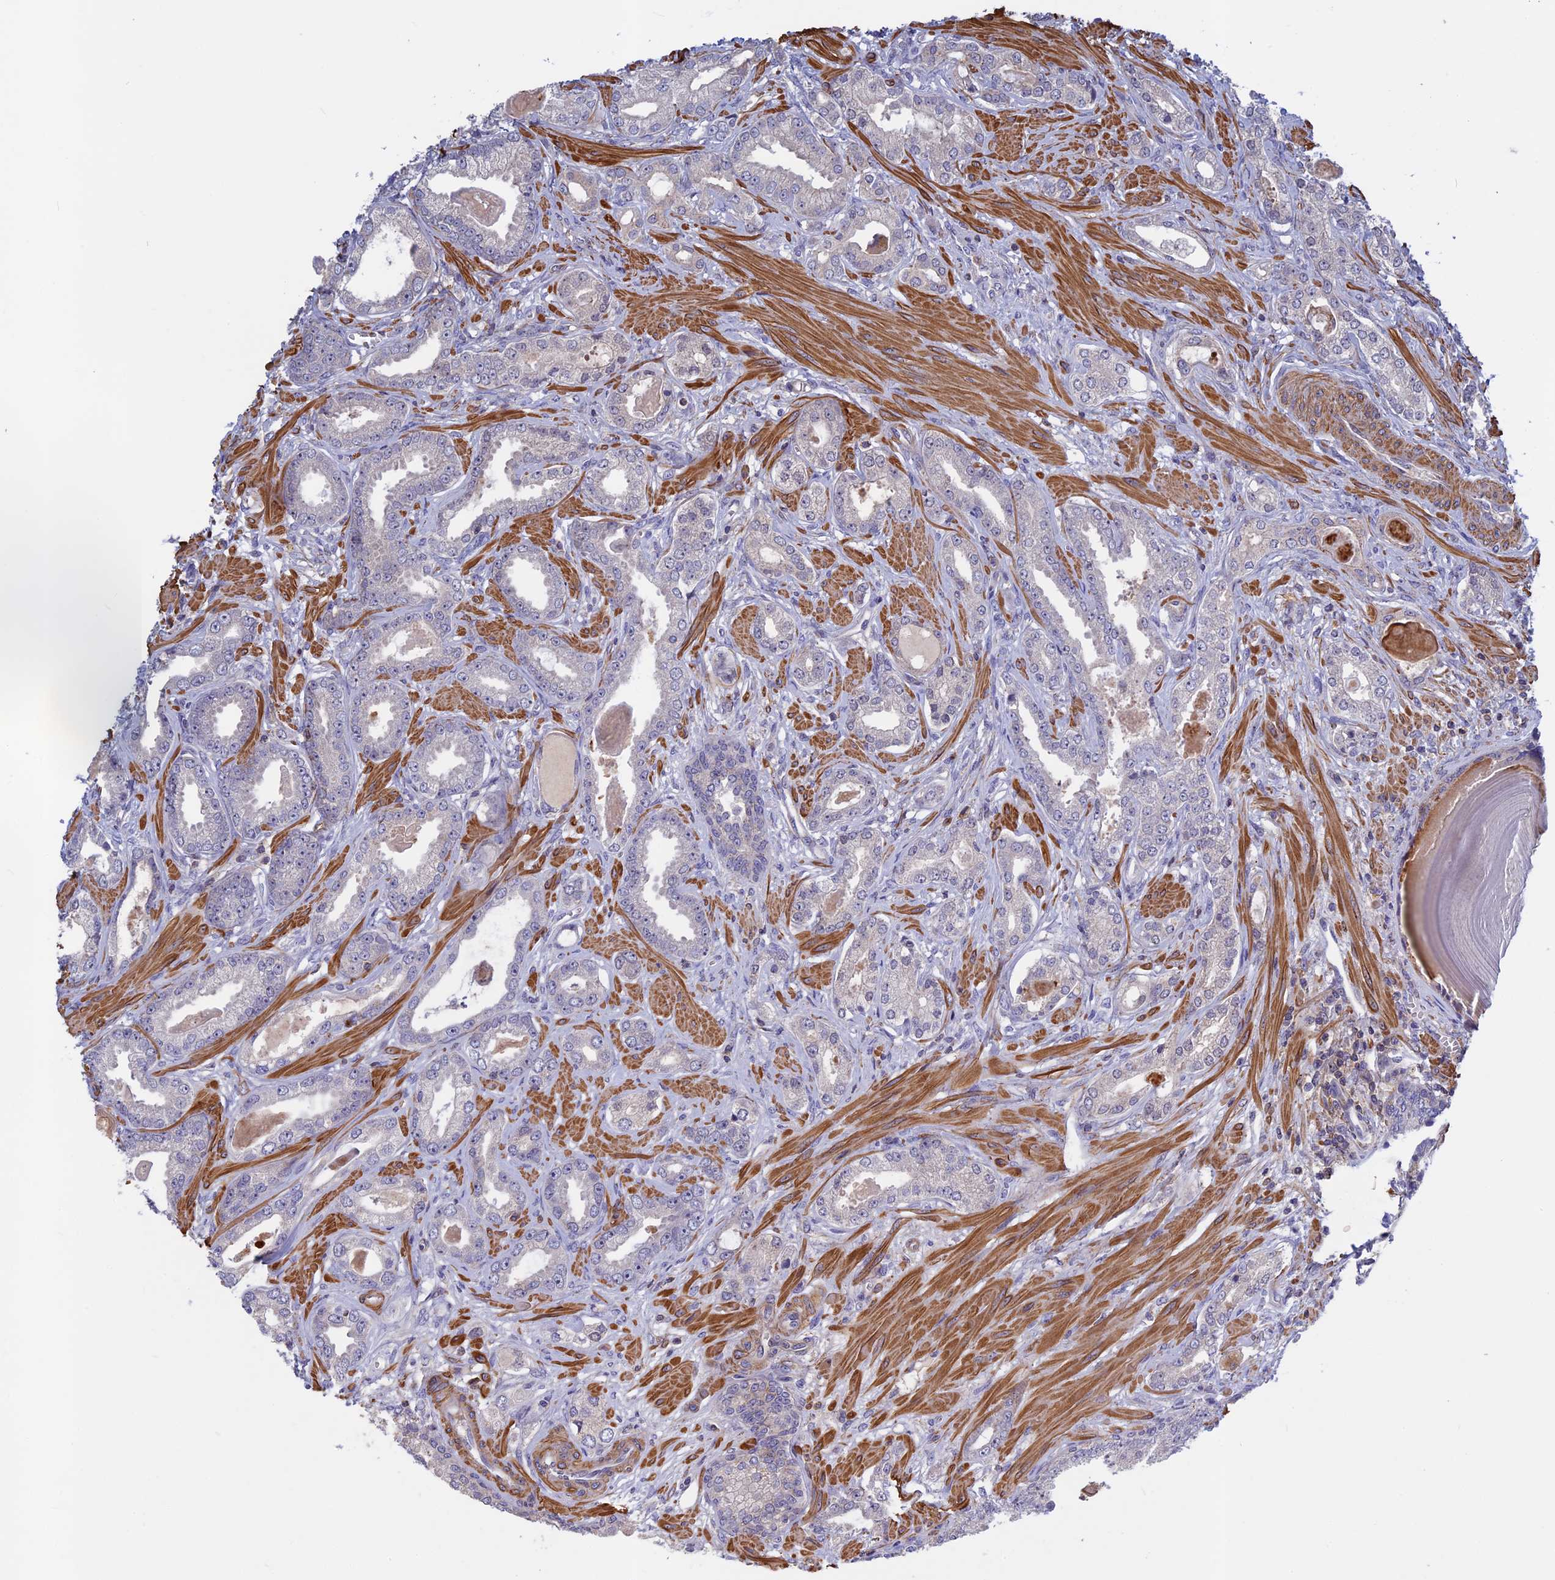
{"staining": {"intensity": "negative", "quantity": "none", "location": "none"}, "tissue": "prostate cancer", "cell_type": "Tumor cells", "image_type": "cancer", "snomed": [{"axis": "morphology", "description": "Adenocarcinoma, Low grade"}, {"axis": "topography", "description": "Prostate"}], "caption": "High magnification brightfield microscopy of prostate cancer (low-grade adenocarcinoma) stained with DAB (brown) and counterstained with hematoxylin (blue): tumor cells show no significant expression.", "gene": "LYPD5", "patient": {"sex": "male", "age": 64}}